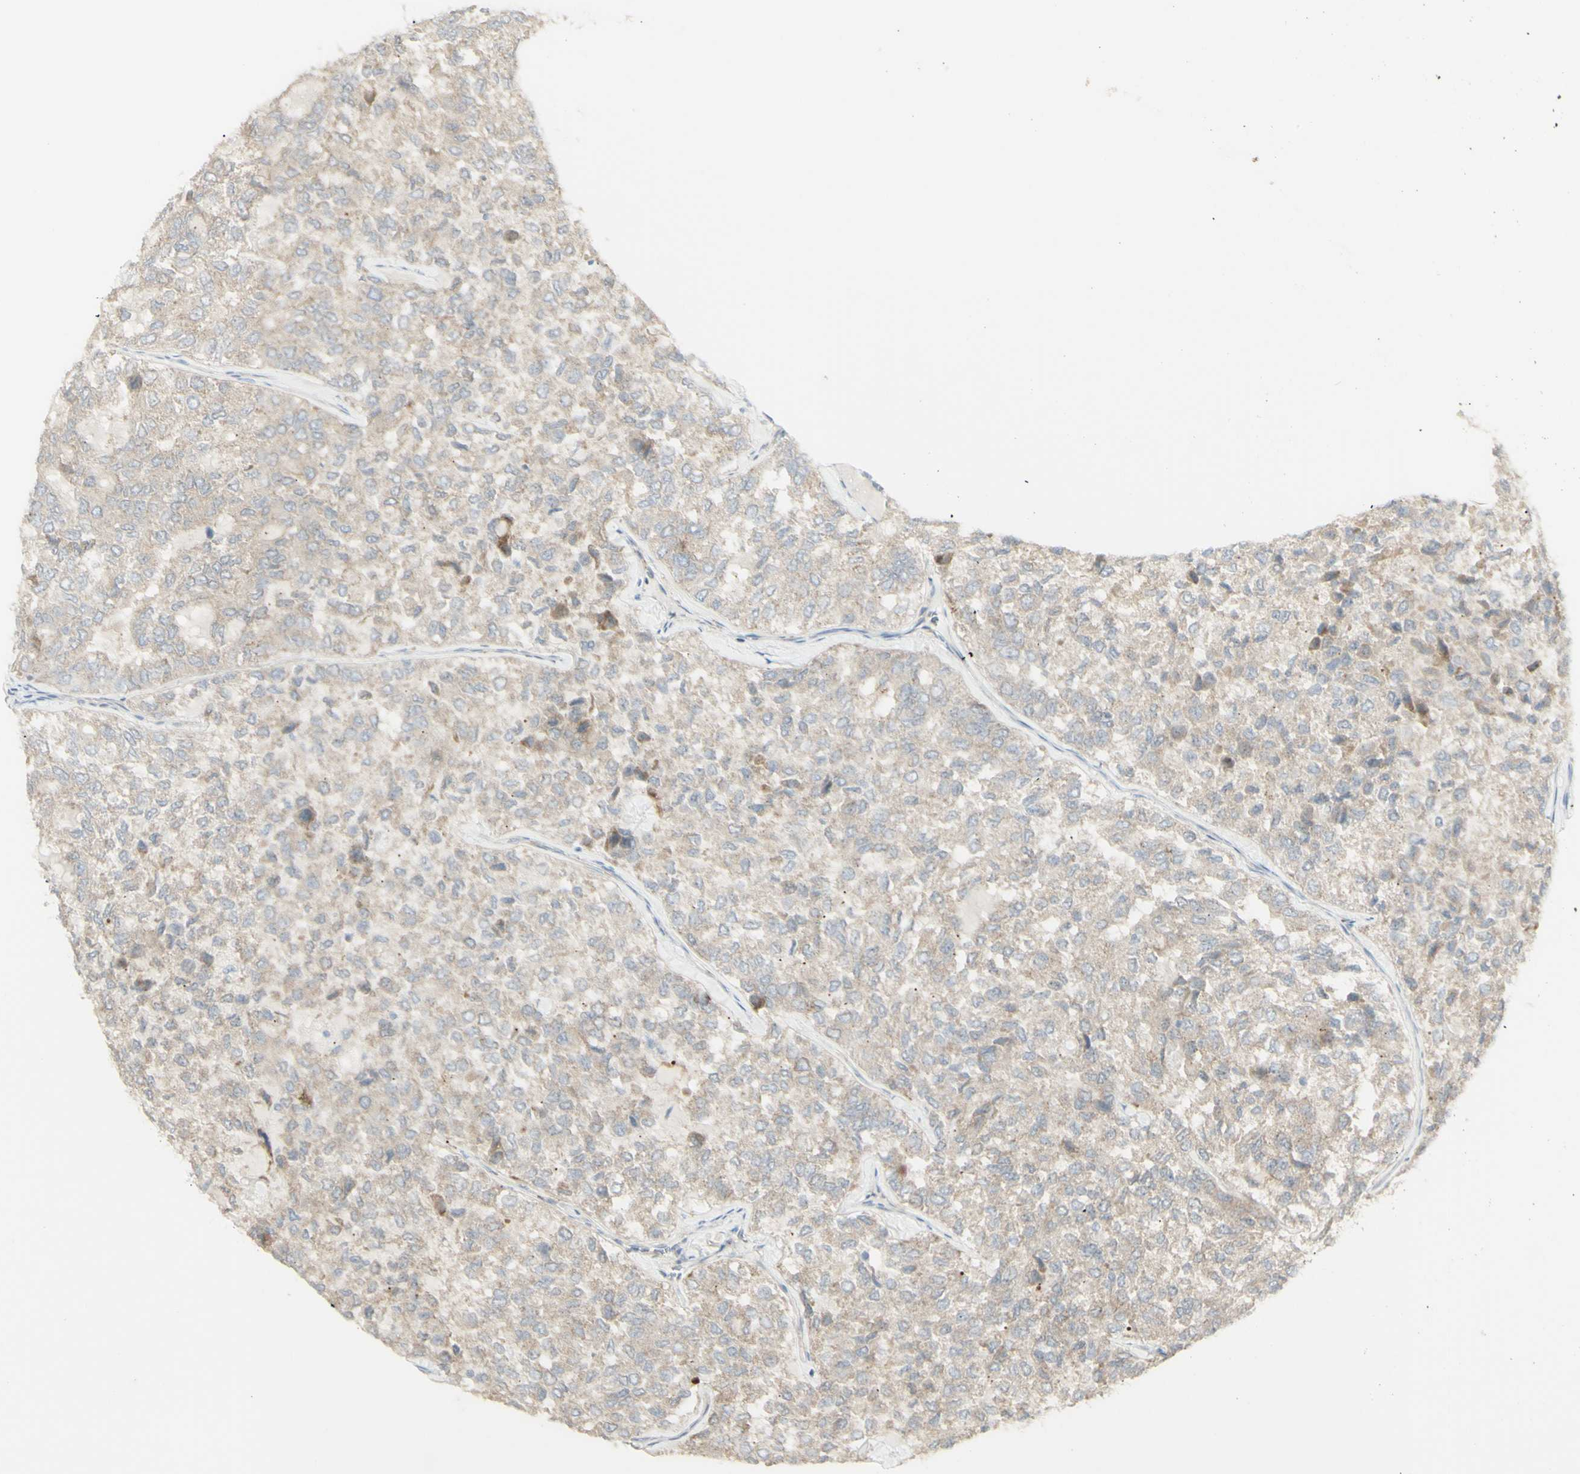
{"staining": {"intensity": "weak", "quantity": ">75%", "location": "cytoplasmic/membranous"}, "tissue": "thyroid cancer", "cell_type": "Tumor cells", "image_type": "cancer", "snomed": [{"axis": "morphology", "description": "Follicular adenoma carcinoma, NOS"}, {"axis": "topography", "description": "Thyroid gland"}], "caption": "Immunohistochemical staining of human thyroid cancer (follicular adenoma carcinoma) shows weak cytoplasmic/membranous protein staining in approximately >75% of tumor cells.", "gene": "NDST4", "patient": {"sex": "male", "age": 75}}